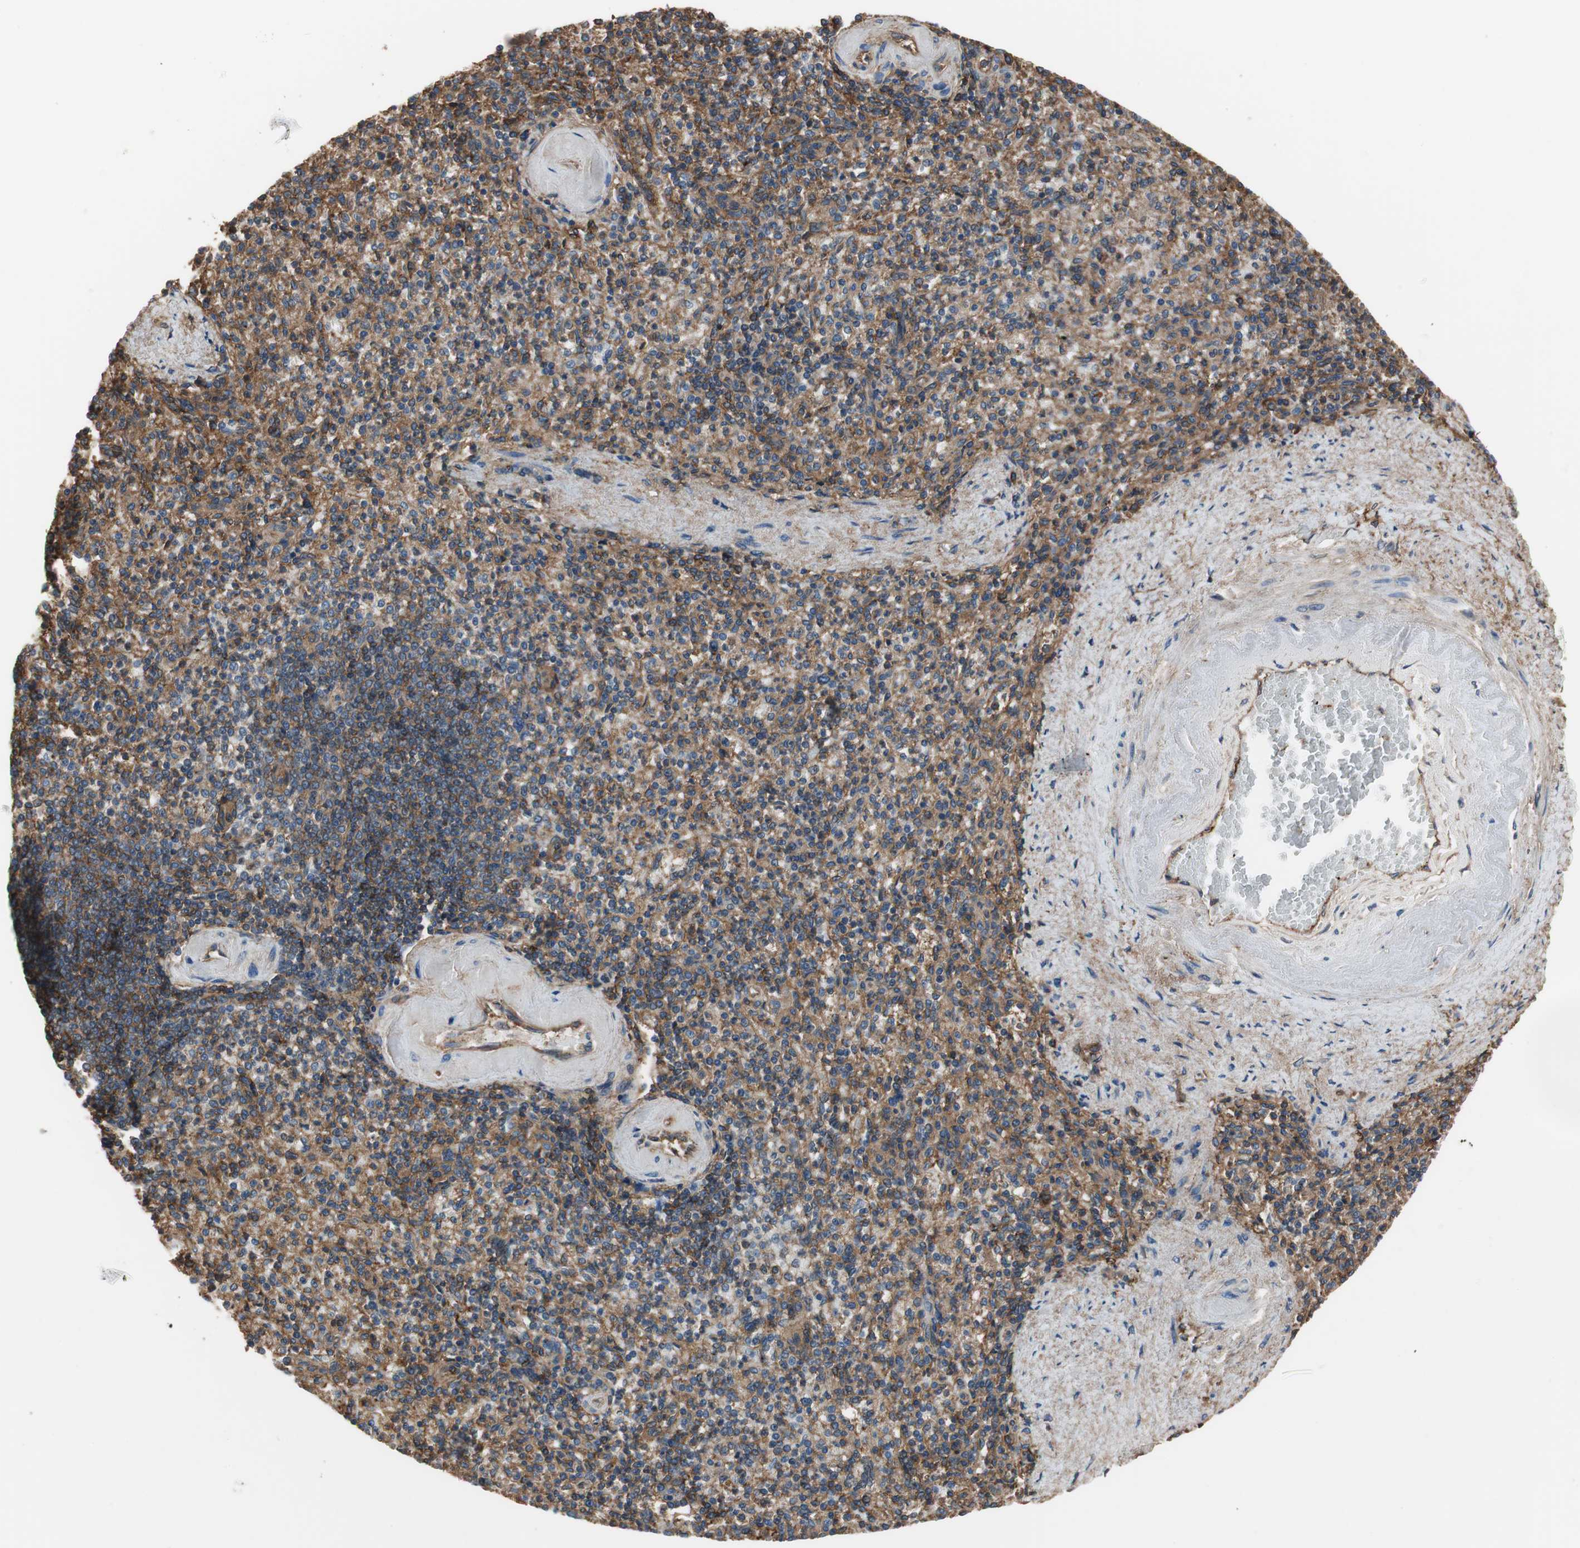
{"staining": {"intensity": "moderate", "quantity": "25%-75%", "location": "cytoplasmic/membranous"}, "tissue": "spleen", "cell_type": "Cells in red pulp", "image_type": "normal", "snomed": [{"axis": "morphology", "description": "Normal tissue, NOS"}, {"axis": "topography", "description": "Spleen"}], "caption": "Unremarkable spleen exhibits moderate cytoplasmic/membranous positivity in about 25%-75% of cells in red pulp, visualized by immunohistochemistry.", "gene": "IL1RL1", "patient": {"sex": "female", "age": 74}}